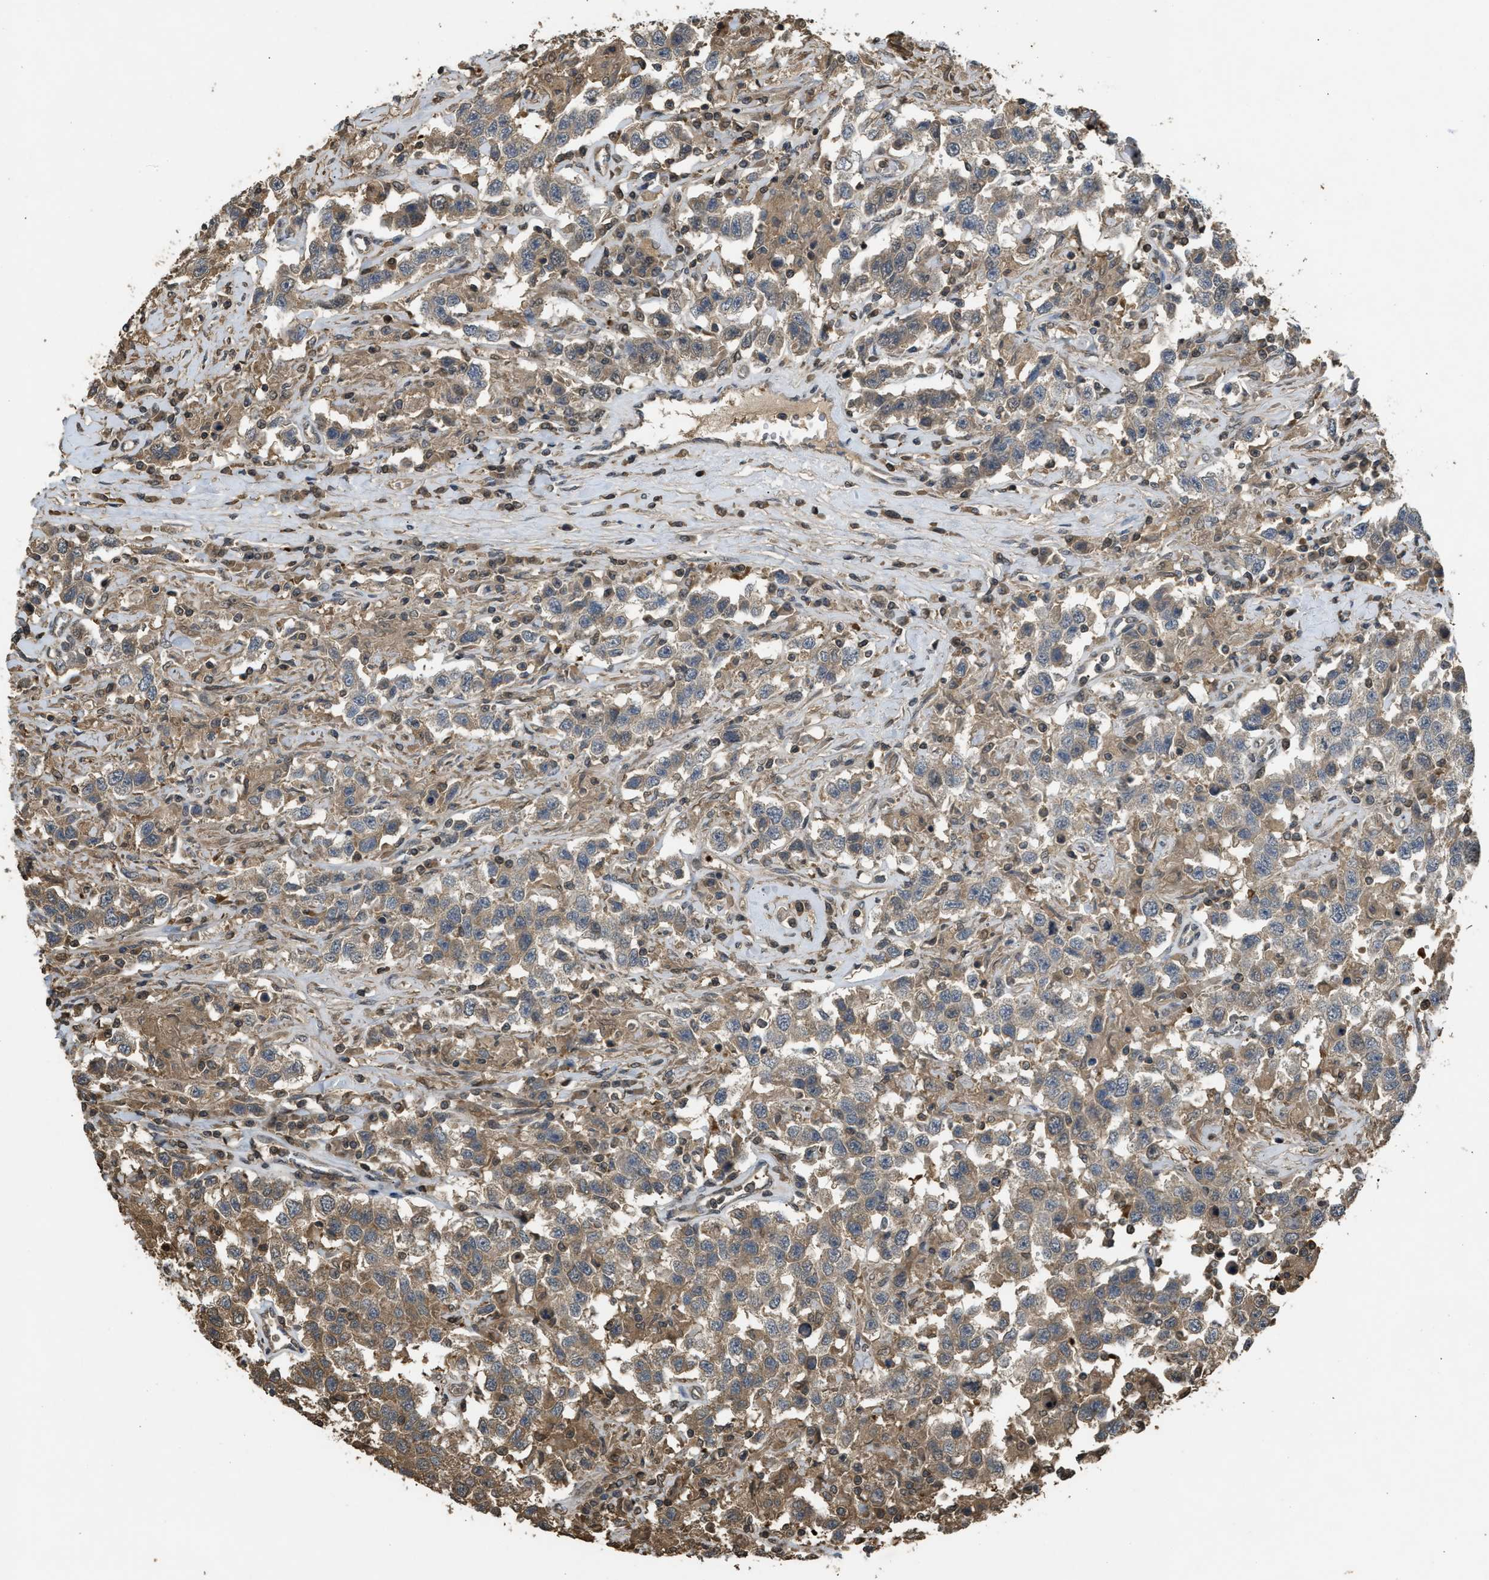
{"staining": {"intensity": "weak", "quantity": ">75%", "location": "cytoplasmic/membranous"}, "tissue": "testis cancer", "cell_type": "Tumor cells", "image_type": "cancer", "snomed": [{"axis": "morphology", "description": "Seminoma, NOS"}, {"axis": "topography", "description": "Testis"}], "caption": "This image demonstrates immunohistochemistry (IHC) staining of human seminoma (testis), with low weak cytoplasmic/membranous expression in about >75% of tumor cells.", "gene": "ARHGDIA", "patient": {"sex": "male", "age": 41}}